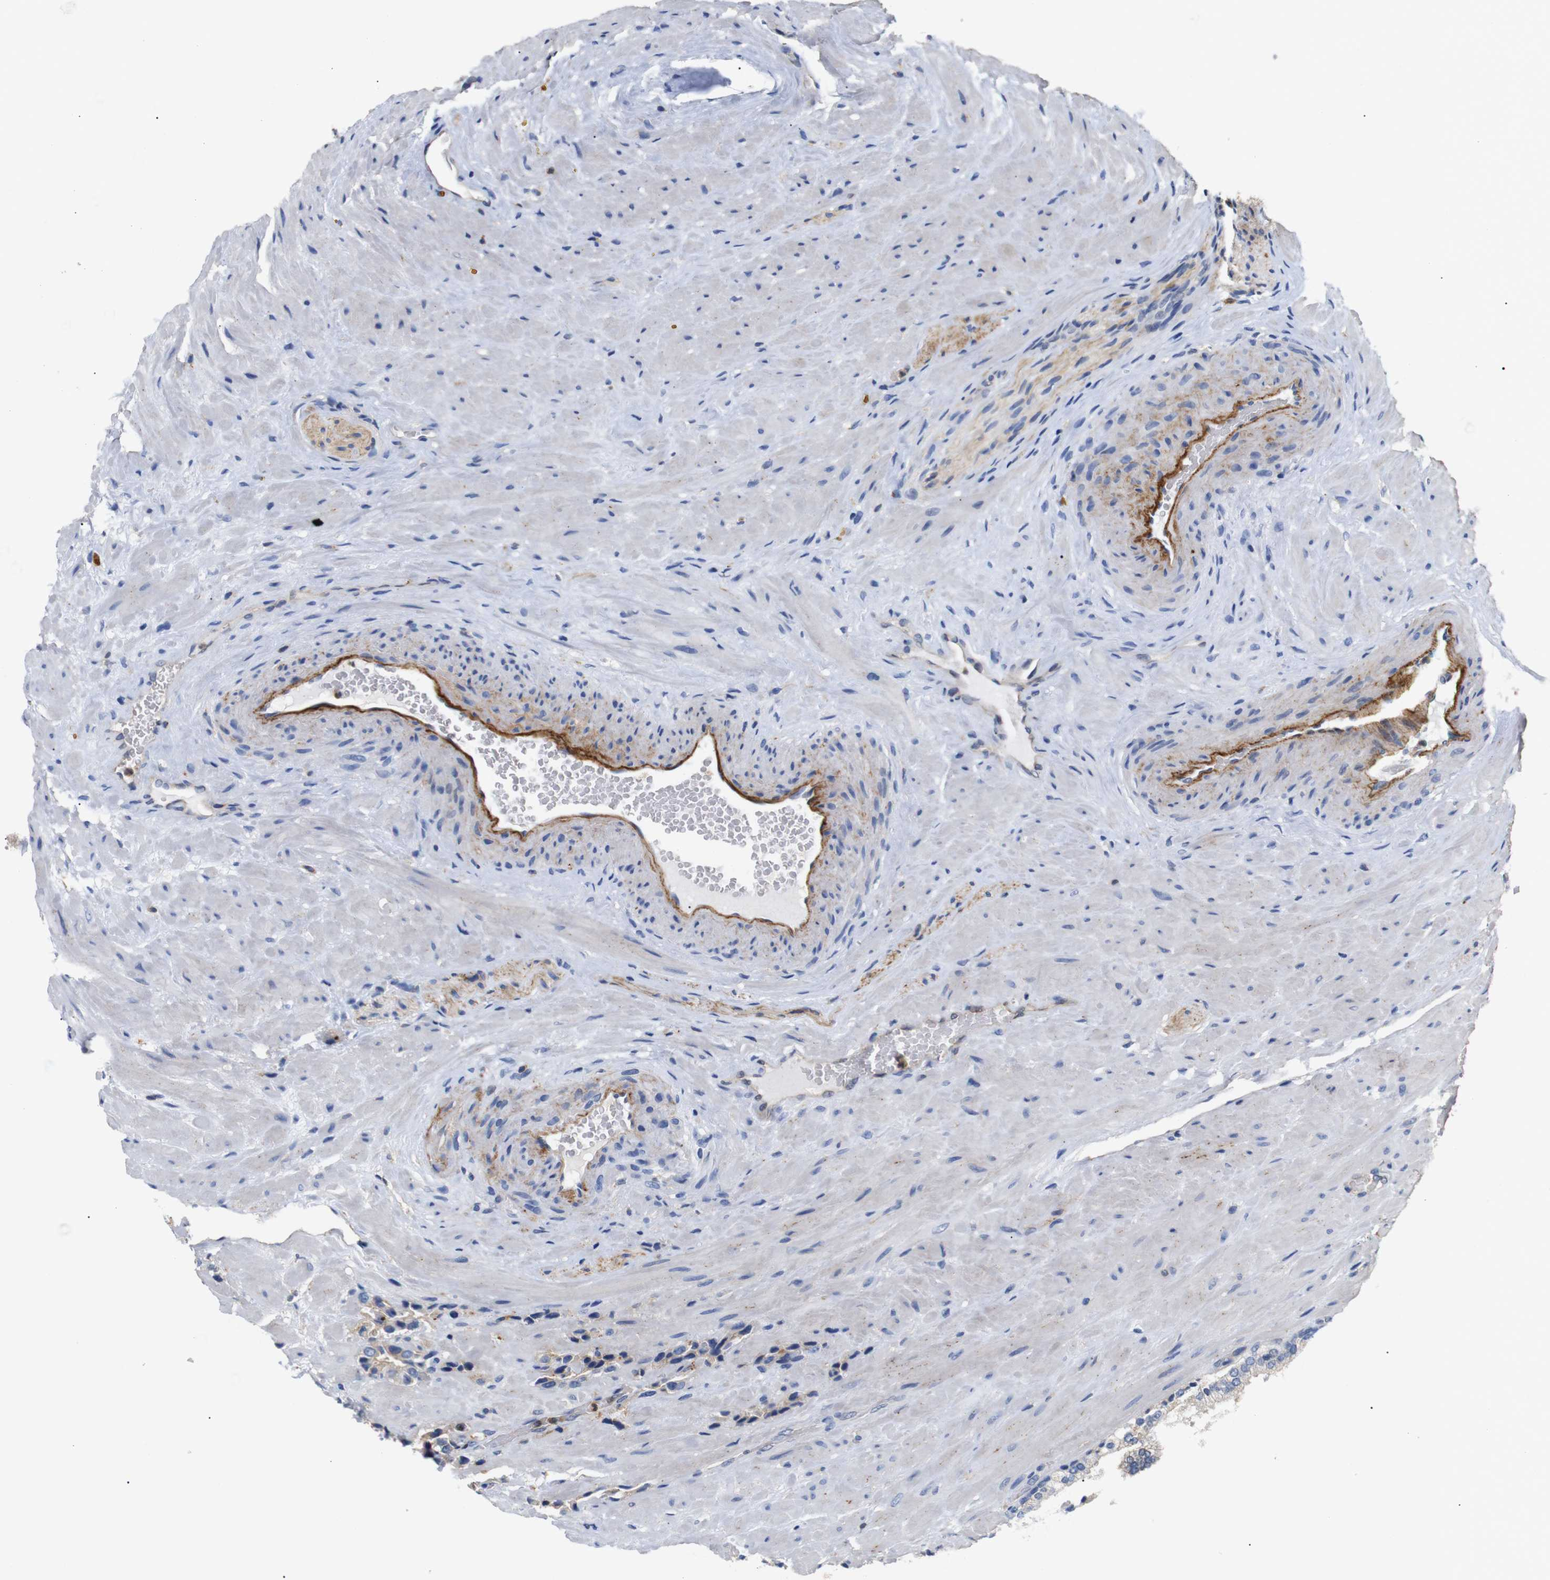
{"staining": {"intensity": "moderate", "quantity": "25%-75%", "location": "cytoplasmic/membranous"}, "tissue": "prostate cancer", "cell_type": "Tumor cells", "image_type": "cancer", "snomed": [{"axis": "morphology", "description": "Adenocarcinoma, High grade"}, {"axis": "topography", "description": "Prostate"}], "caption": "An image showing moderate cytoplasmic/membranous staining in about 25%-75% of tumor cells in prostate high-grade adenocarcinoma, as visualized by brown immunohistochemical staining.", "gene": "SDCBP", "patient": {"sex": "male", "age": 64}}